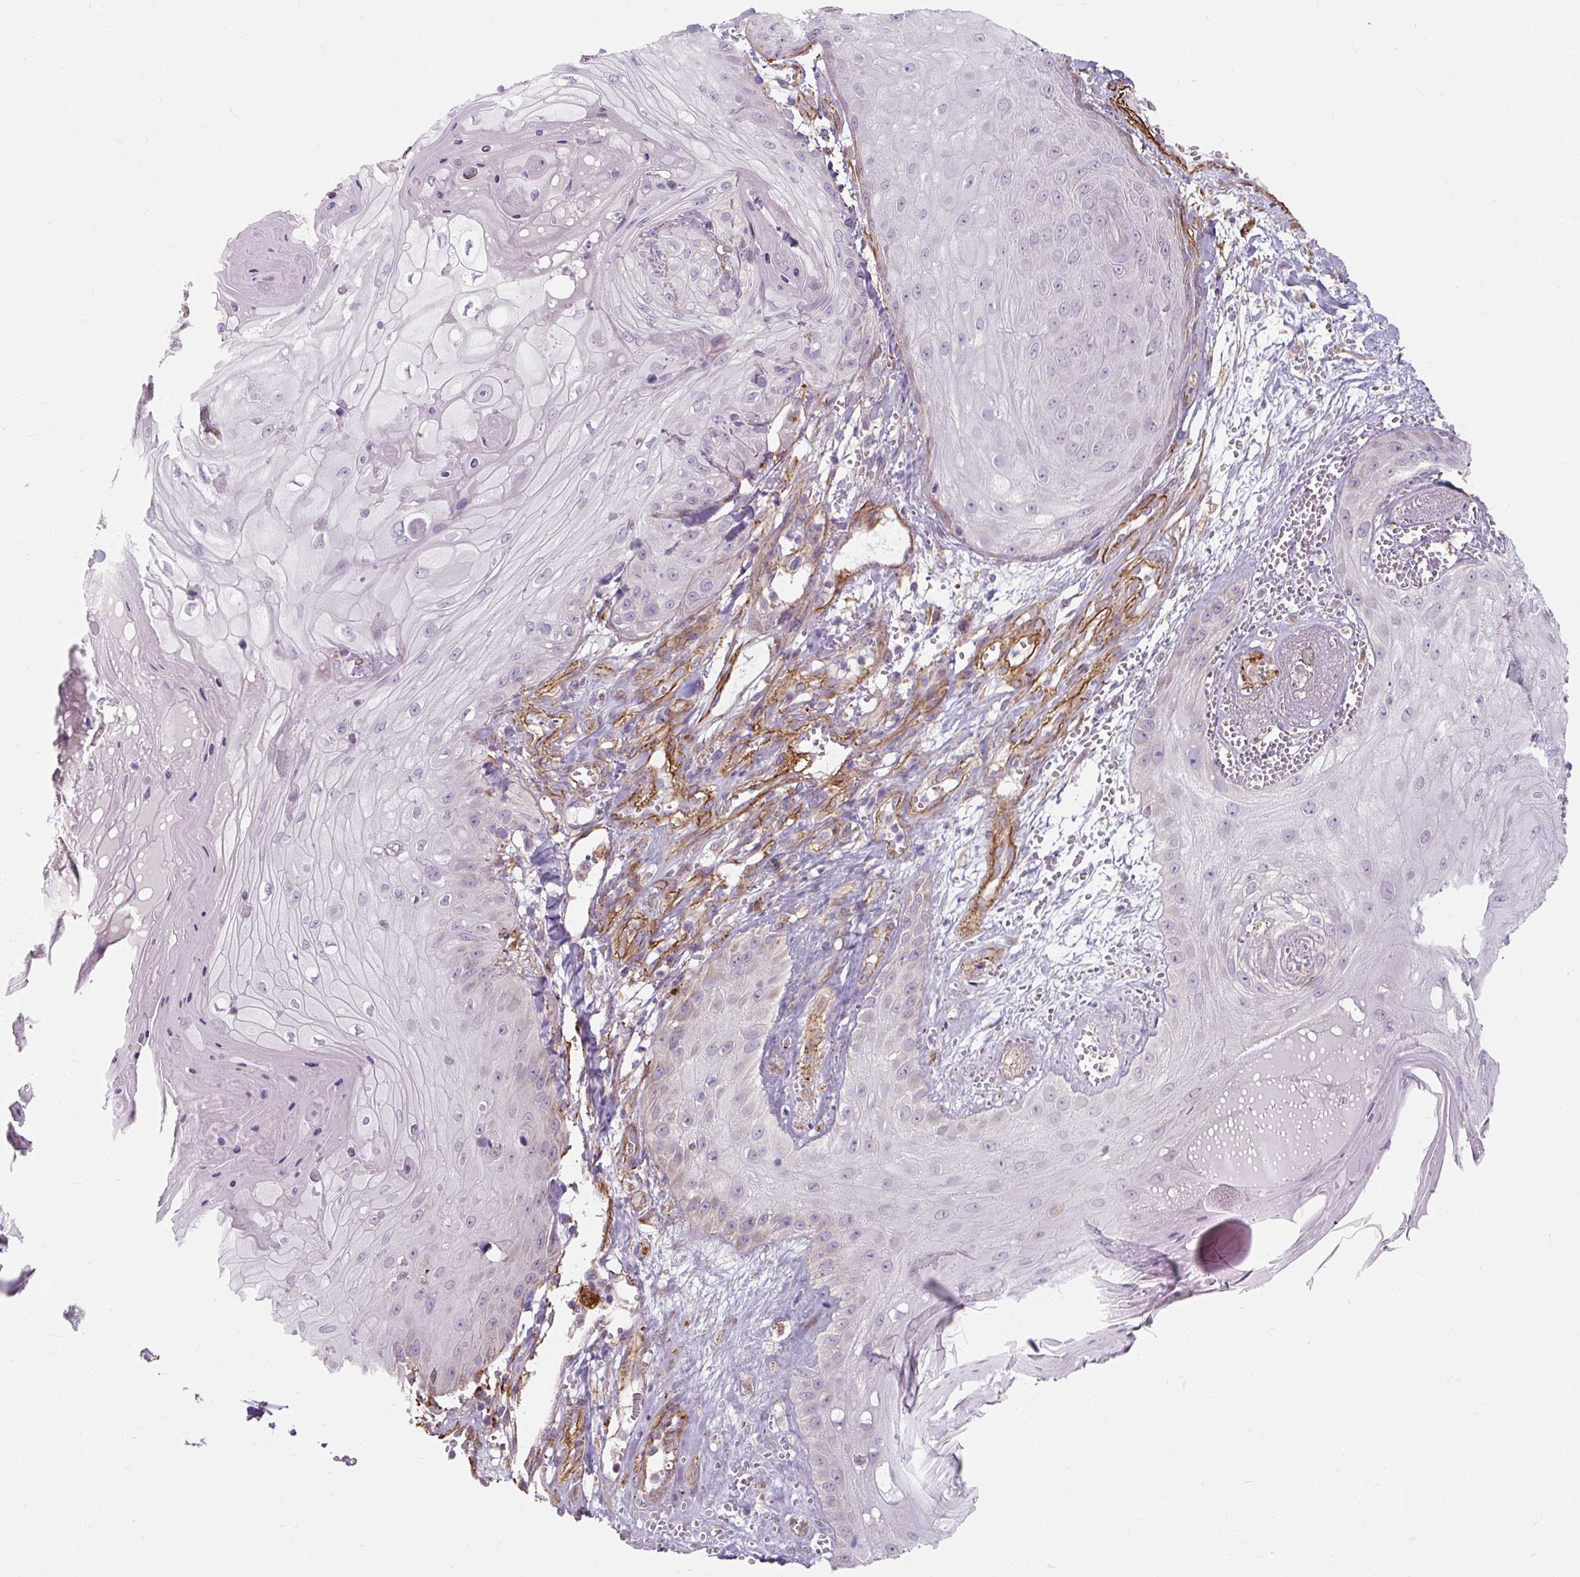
{"staining": {"intensity": "negative", "quantity": "none", "location": "none"}, "tissue": "skin cancer", "cell_type": "Tumor cells", "image_type": "cancer", "snomed": [{"axis": "morphology", "description": "Squamous cell carcinoma, NOS"}, {"axis": "topography", "description": "Skin"}], "caption": "Tumor cells are negative for brown protein staining in skin cancer. The staining is performed using DAB (3,3'-diaminobenzidine) brown chromogen with nuclei counter-stained in using hematoxylin.", "gene": "MRPS5", "patient": {"sex": "male", "age": 74}}